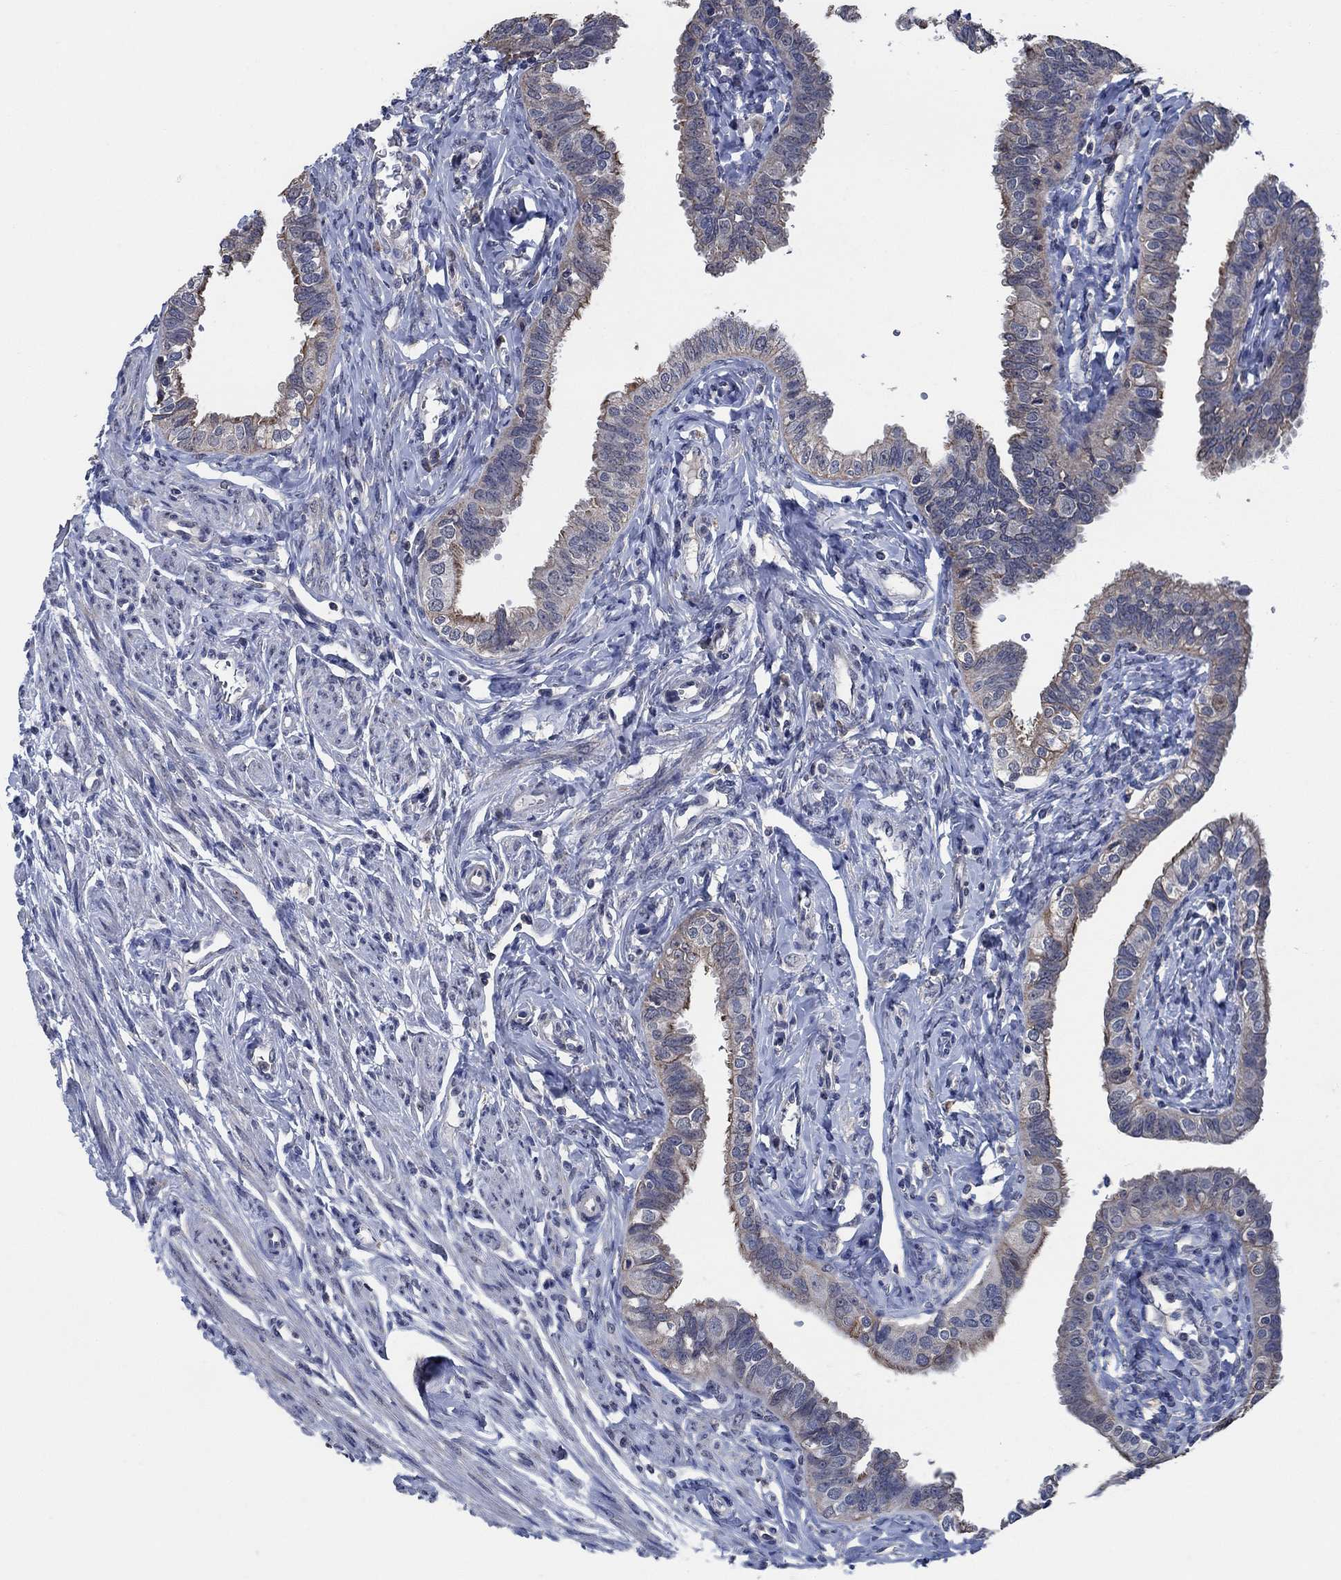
{"staining": {"intensity": "moderate", "quantity": "<25%", "location": "cytoplasmic/membranous"}, "tissue": "fallopian tube", "cell_type": "Glandular cells", "image_type": "normal", "snomed": [{"axis": "morphology", "description": "Normal tissue, NOS"}, {"axis": "topography", "description": "Fallopian tube"}], "caption": "Moderate cytoplasmic/membranous positivity for a protein is present in about <25% of glandular cells of benign fallopian tube using immunohistochemistry (IHC).", "gene": "OBSCN", "patient": {"sex": "female", "age": 54}}